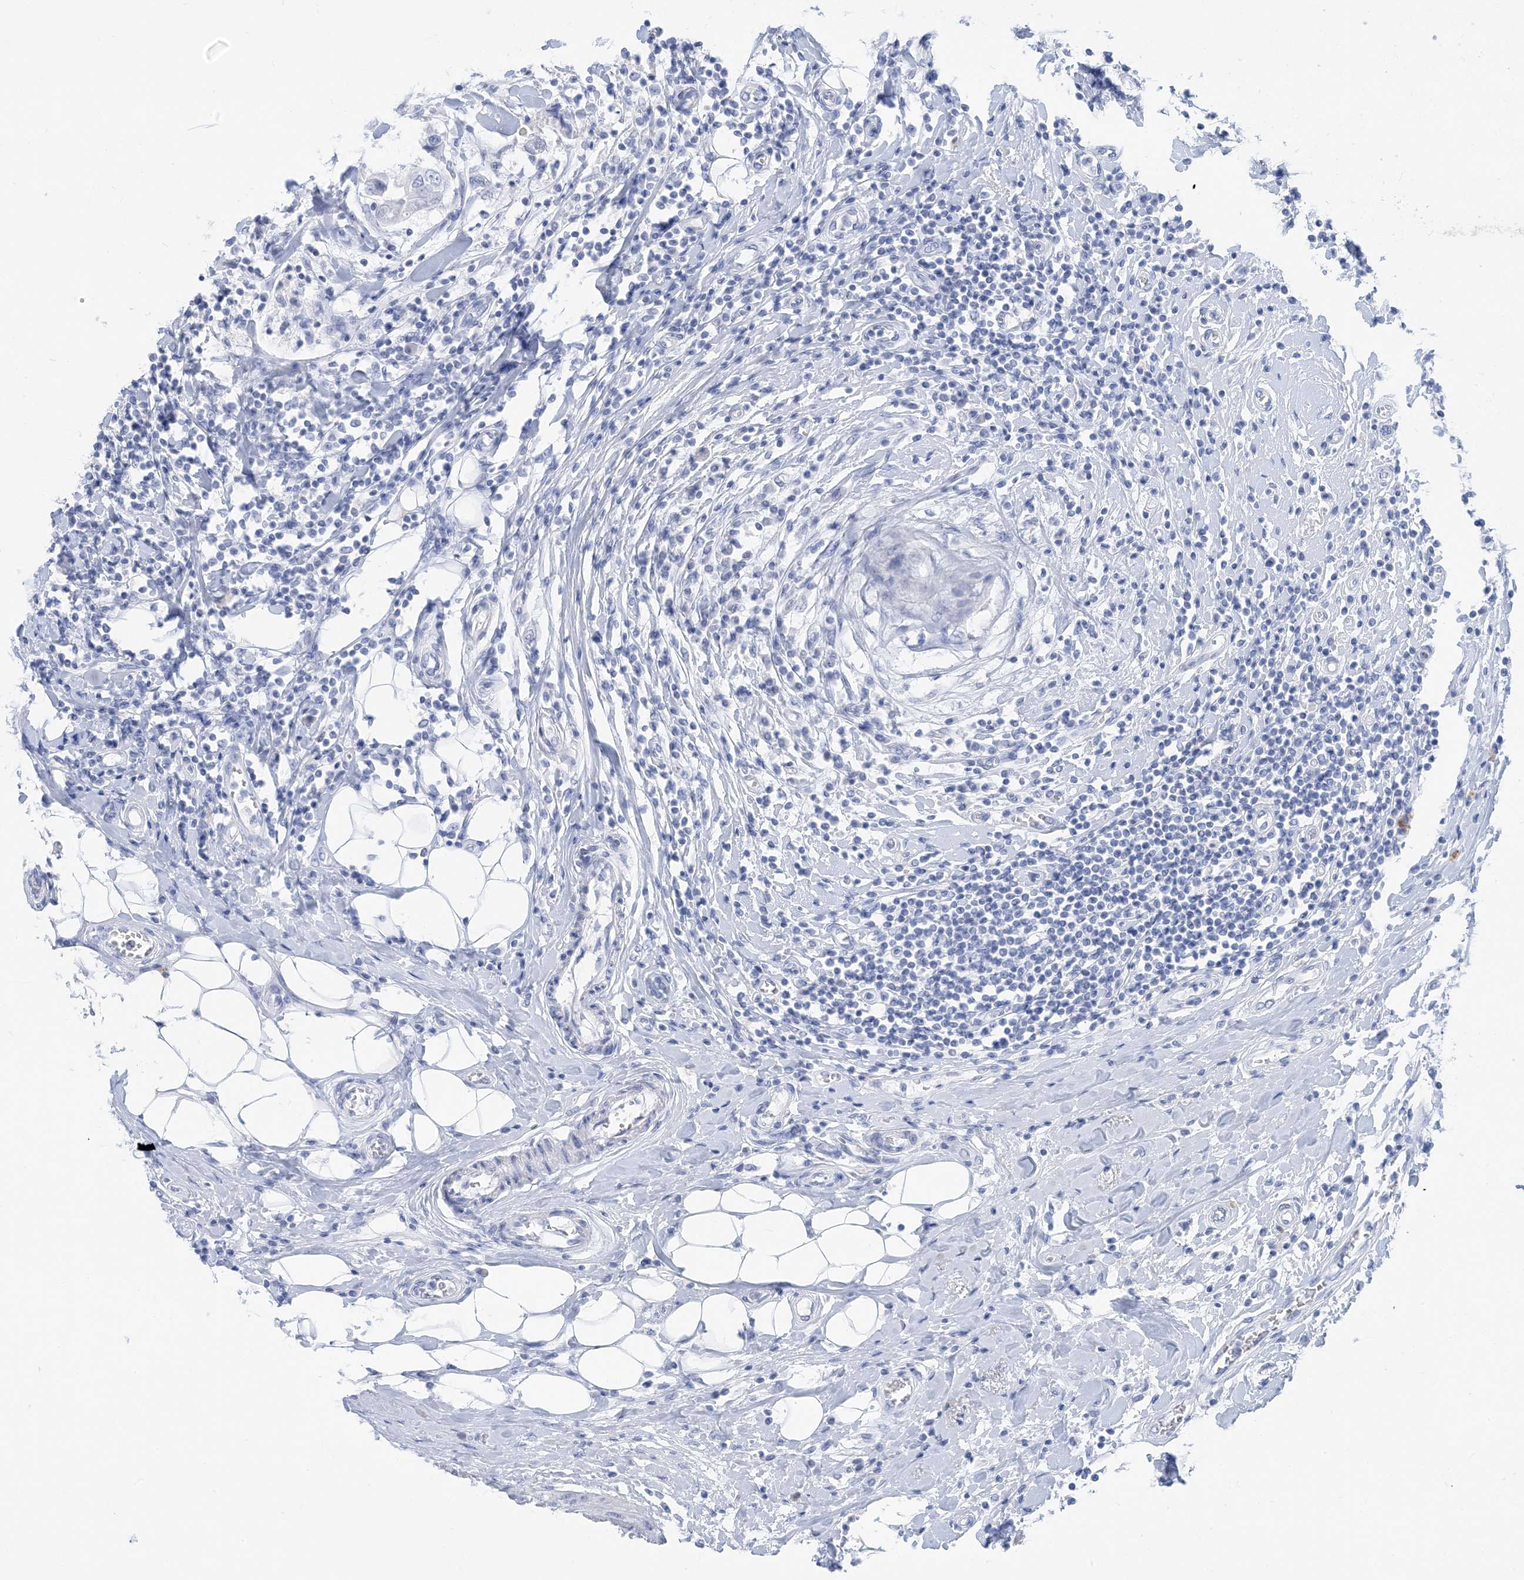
{"staining": {"intensity": "negative", "quantity": "none", "location": "none"}, "tissue": "breast cancer", "cell_type": "Tumor cells", "image_type": "cancer", "snomed": [{"axis": "morphology", "description": "Duct carcinoma"}, {"axis": "topography", "description": "Breast"}], "caption": "Immunohistochemical staining of human infiltrating ductal carcinoma (breast) demonstrates no significant positivity in tumor cells.", "gene": "SH3YL1", "patient": {"sex": "female", "age": 27}}